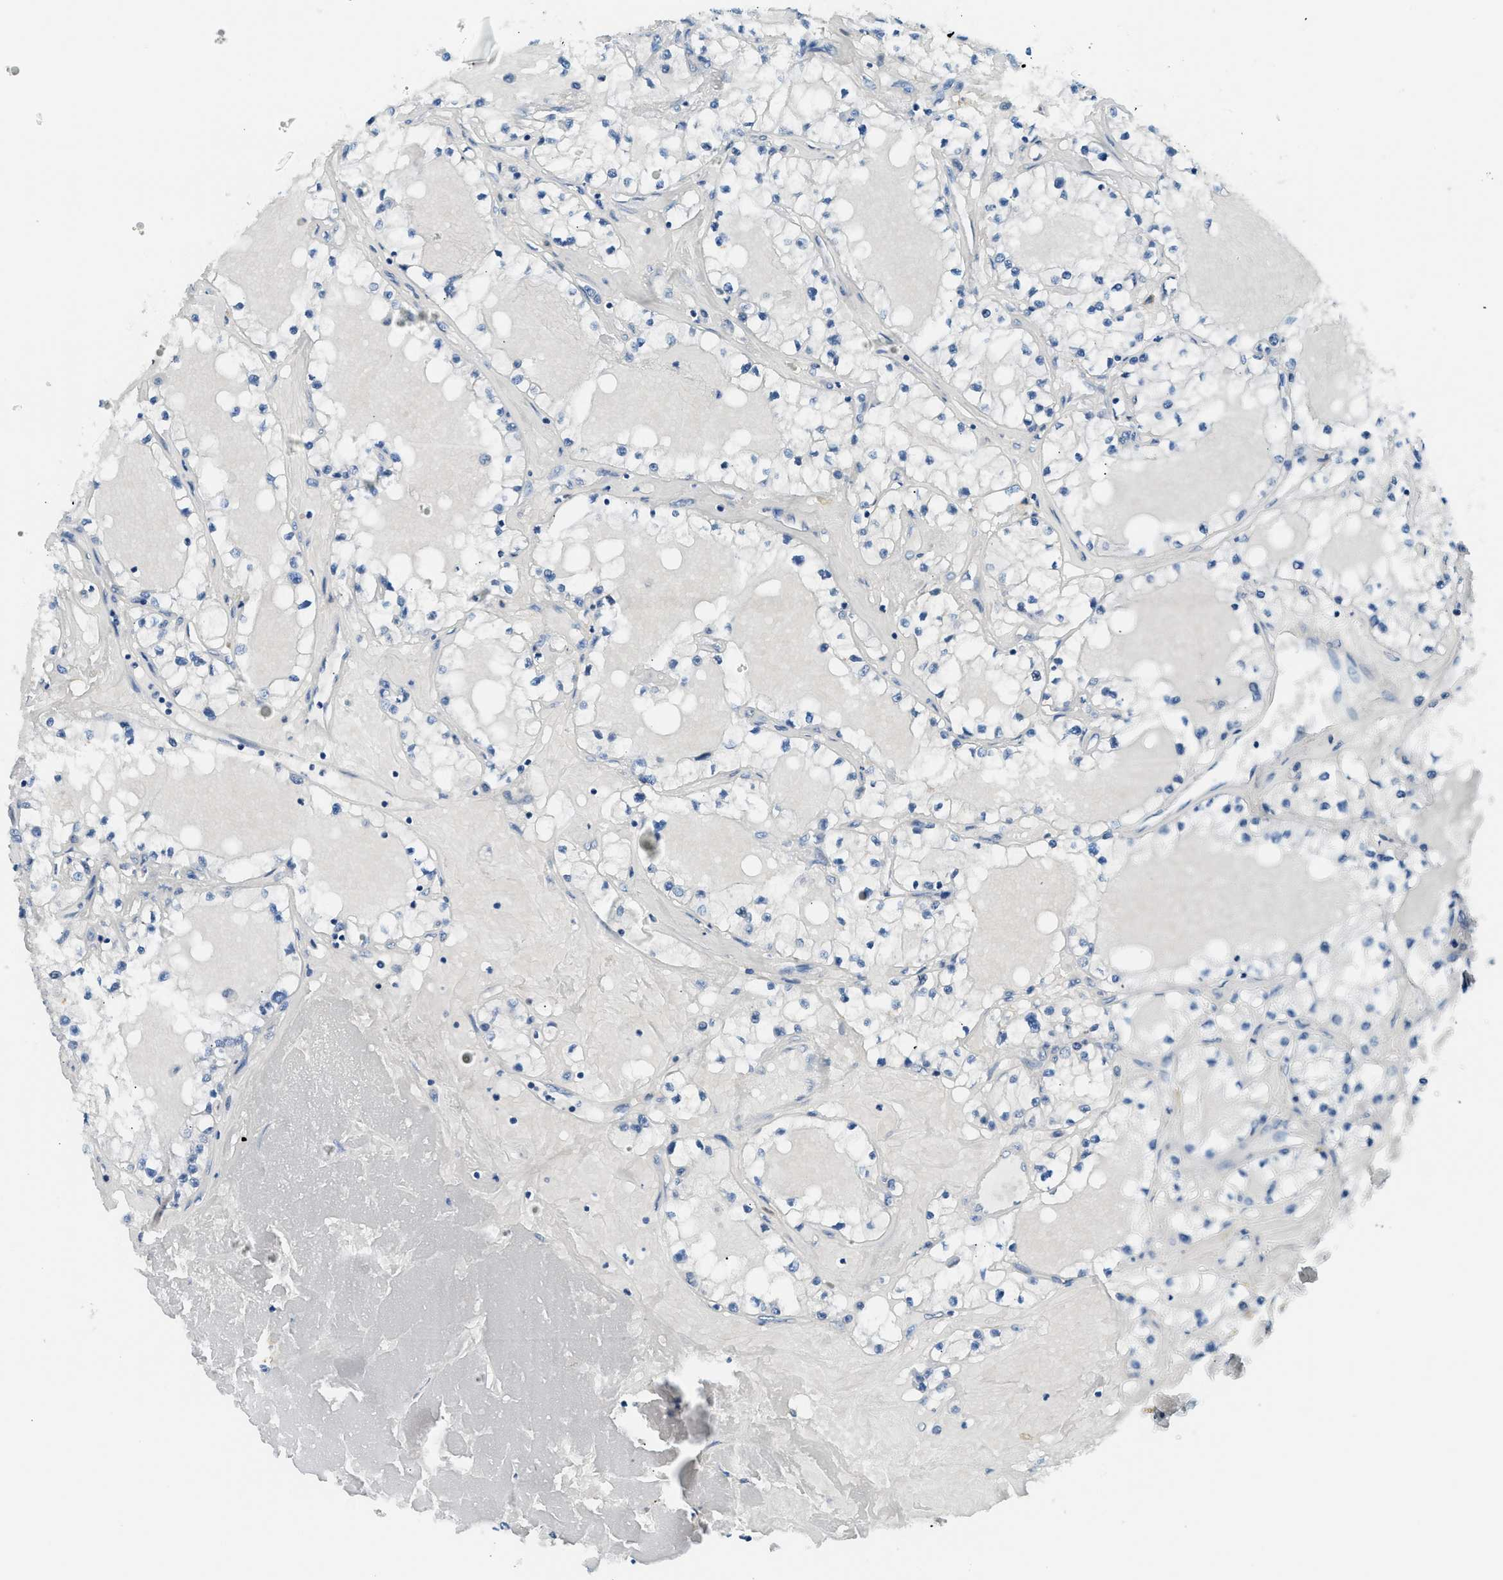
{"staining": {"intensity": "negative", "quantity": "none", "location": "none"}, "tissue": "renal cancer", "cell_type": "Tumor cells", "image_type": "cancer", "snomed": [{"axis": "morphology", "description": "Adenocarcinoma, NOS"}, {"axis": "topography", "description": "Kidney"}], "caption": "This is an immunohistochemistry (IHC) micrograph of renal adenocarcinoma. There is no positivity in tumor cells.", "gene": "CLDN18", "patient": {"sex": "male", "age": 56}}